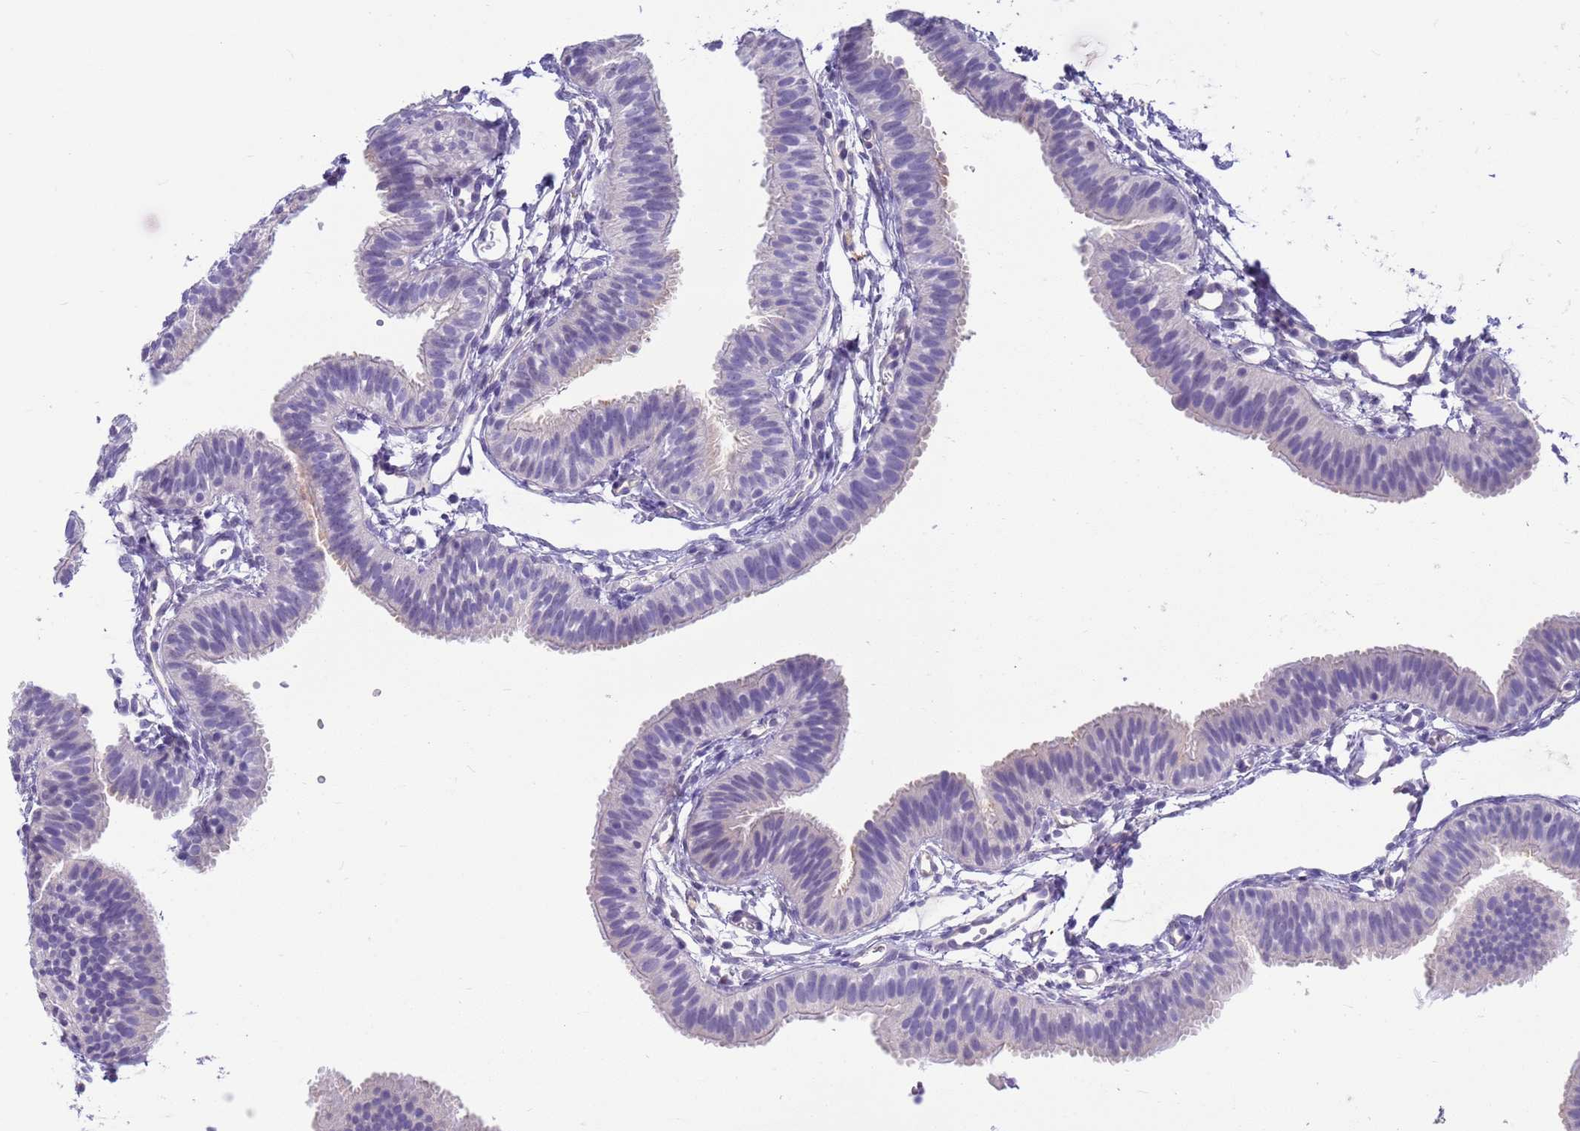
{"staining": {"intensity": "moderate", "quantity": "<25%", "location": "cytoplasmic/membranous"}, "tissue": "fallopian tube", "cell_type": "Glandular cells", "image_type": "normal", "snomed": [{"axis": "morphology", "description": "Normal tissue, NOS"}, {"axis": "topography", "description": "Fallopian tube"}], "caption": "Protein analysis of unremarkable fallopian tube exhibits moderate cytoplasmic/membranous positivity in approximately <25% of glandular cells.", "gene": "BRMS1L", "patient": {"sex": "female", "age": 35}}